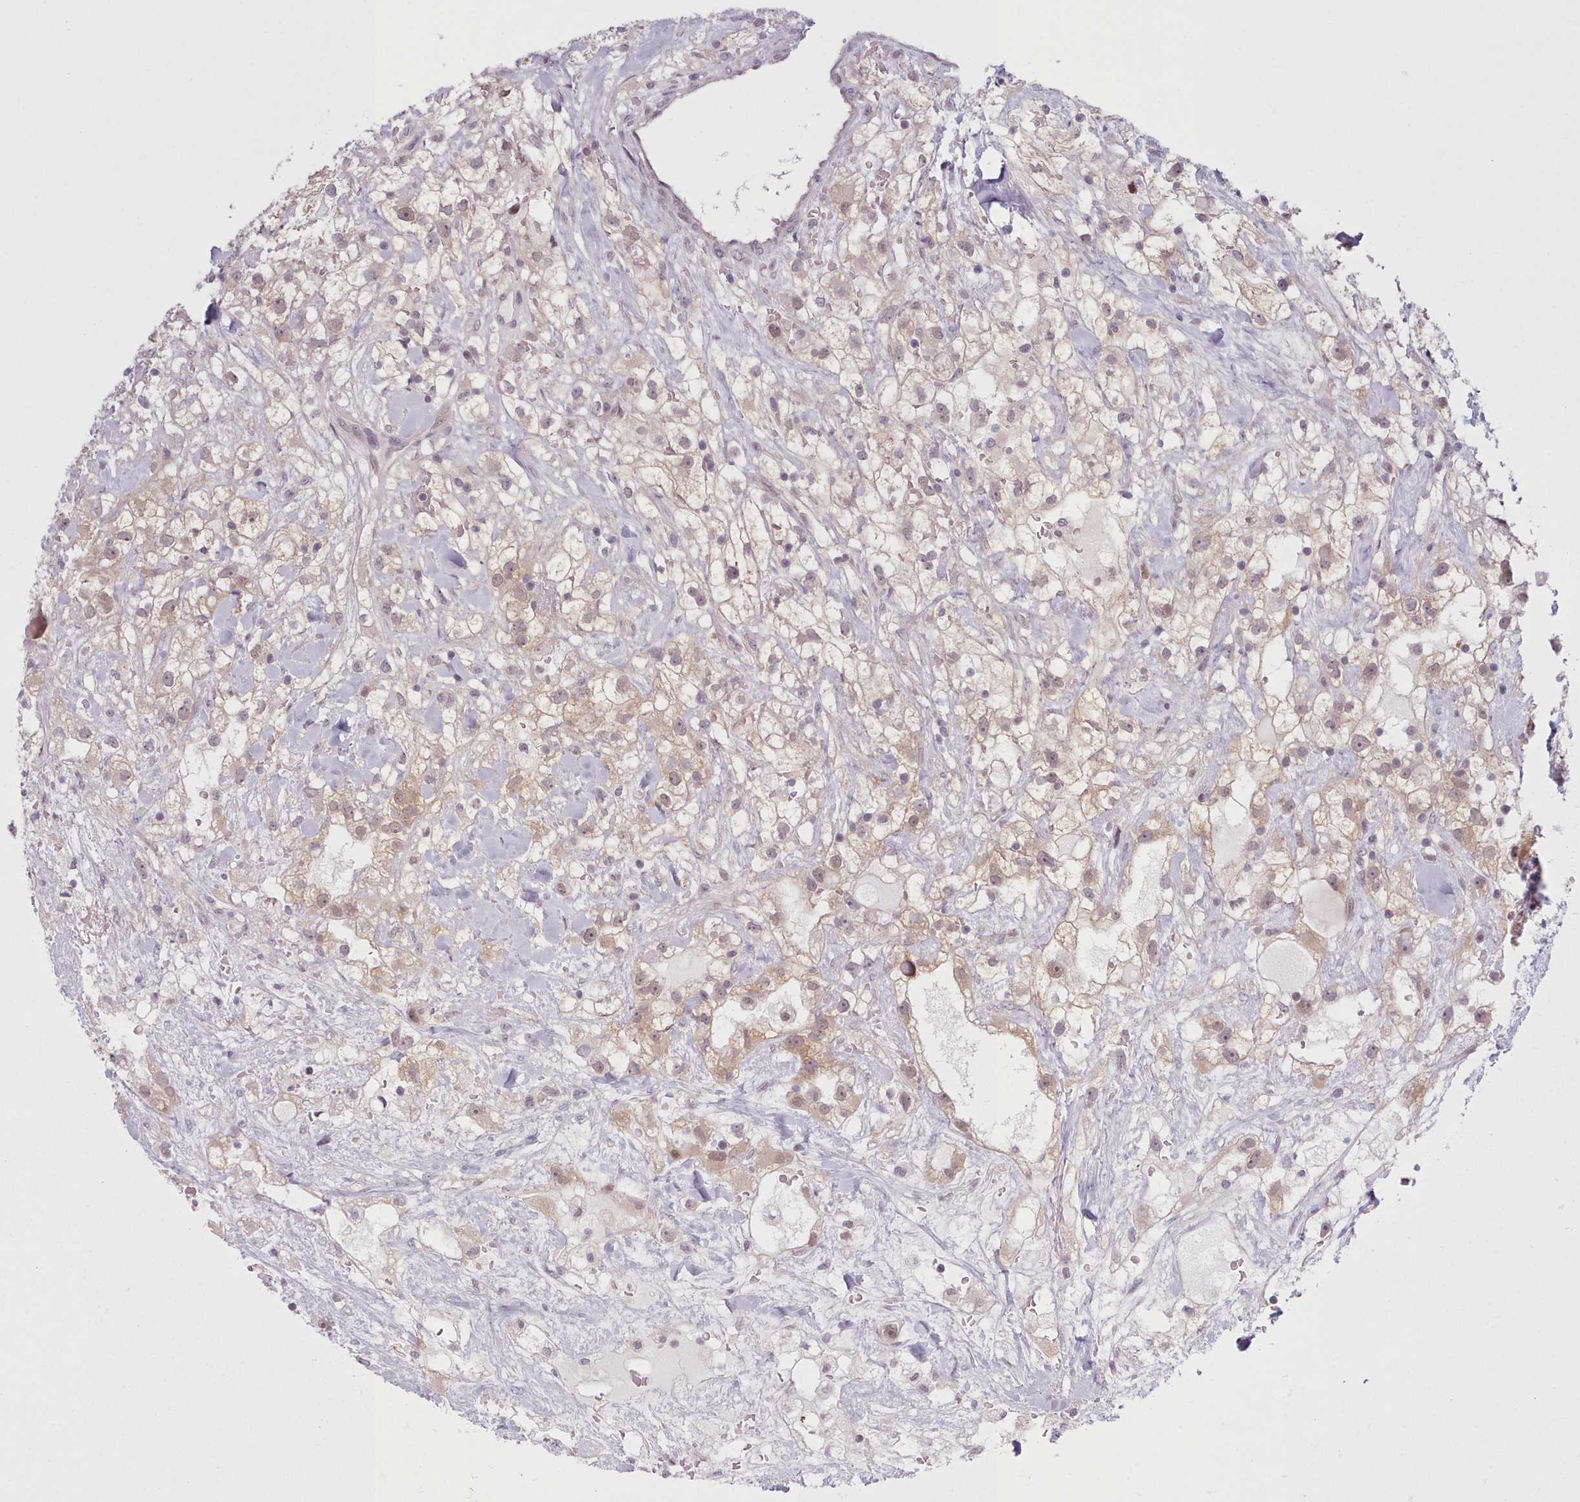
{"staining": {"intensity": "weak", "quantity": ">75%", "location": "cytoplasmic/membranous,nuclear"}, "tissue": "renal cancer", "cell_type": "Tumor cells", "image_type": "cancer", "snomed": [{"axis": "morphology", "description": "Adenocarcinoma, NOS"}, {"axis": "topography", "description": "Kidney"}], "caption": "There is low levels of weak cytoplasmic/membranous and nuclear expression in tumor cells of renal cancer (adenocarcinoma), as demonstrated by immunohistochemical staining (brown color).", "gene": "KBTBD7", "patient": {"sex": "male", "age": 59}}